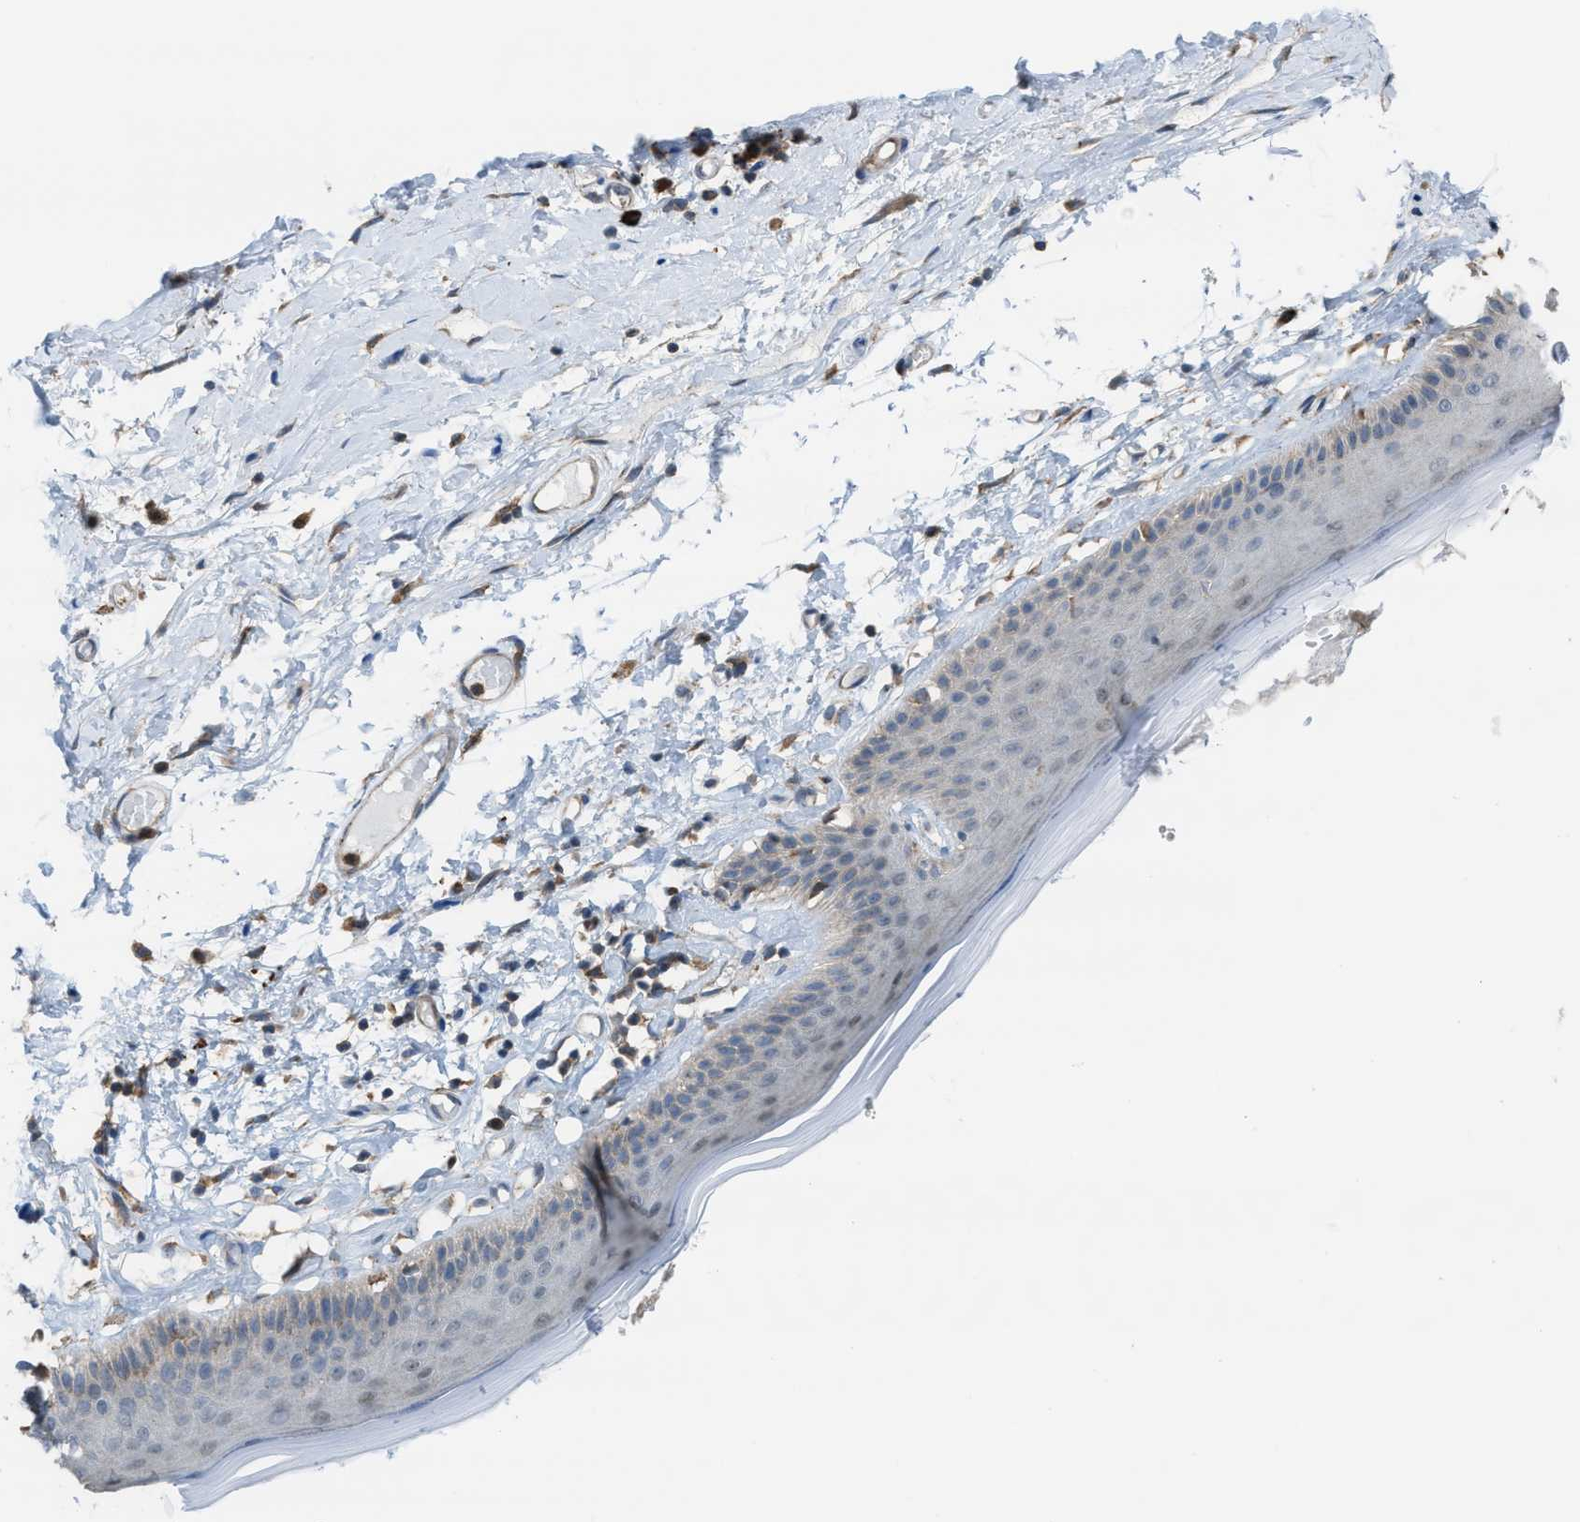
{"staining": {"intensity": "moderate", "quantity": "<25%", "location": "cytoplasmic/membranous"}, "tissue": "skin", "cell_type": "Epidermal cells", "image_type": "normal", "snomed": [{"axis": "morphology", "description": "Normal tissue, NOS"}, {"axis": "topography", "description": "Vulva"}], "caption": "Approximately <25% of epidermal cells in normal human skin exhibit moderate cytoplasmic/membranous protein positivity as visualized by brown immunohistochemical staining.", "gene": "PLAA", "patient": {"sex": "female", "age": 73}}